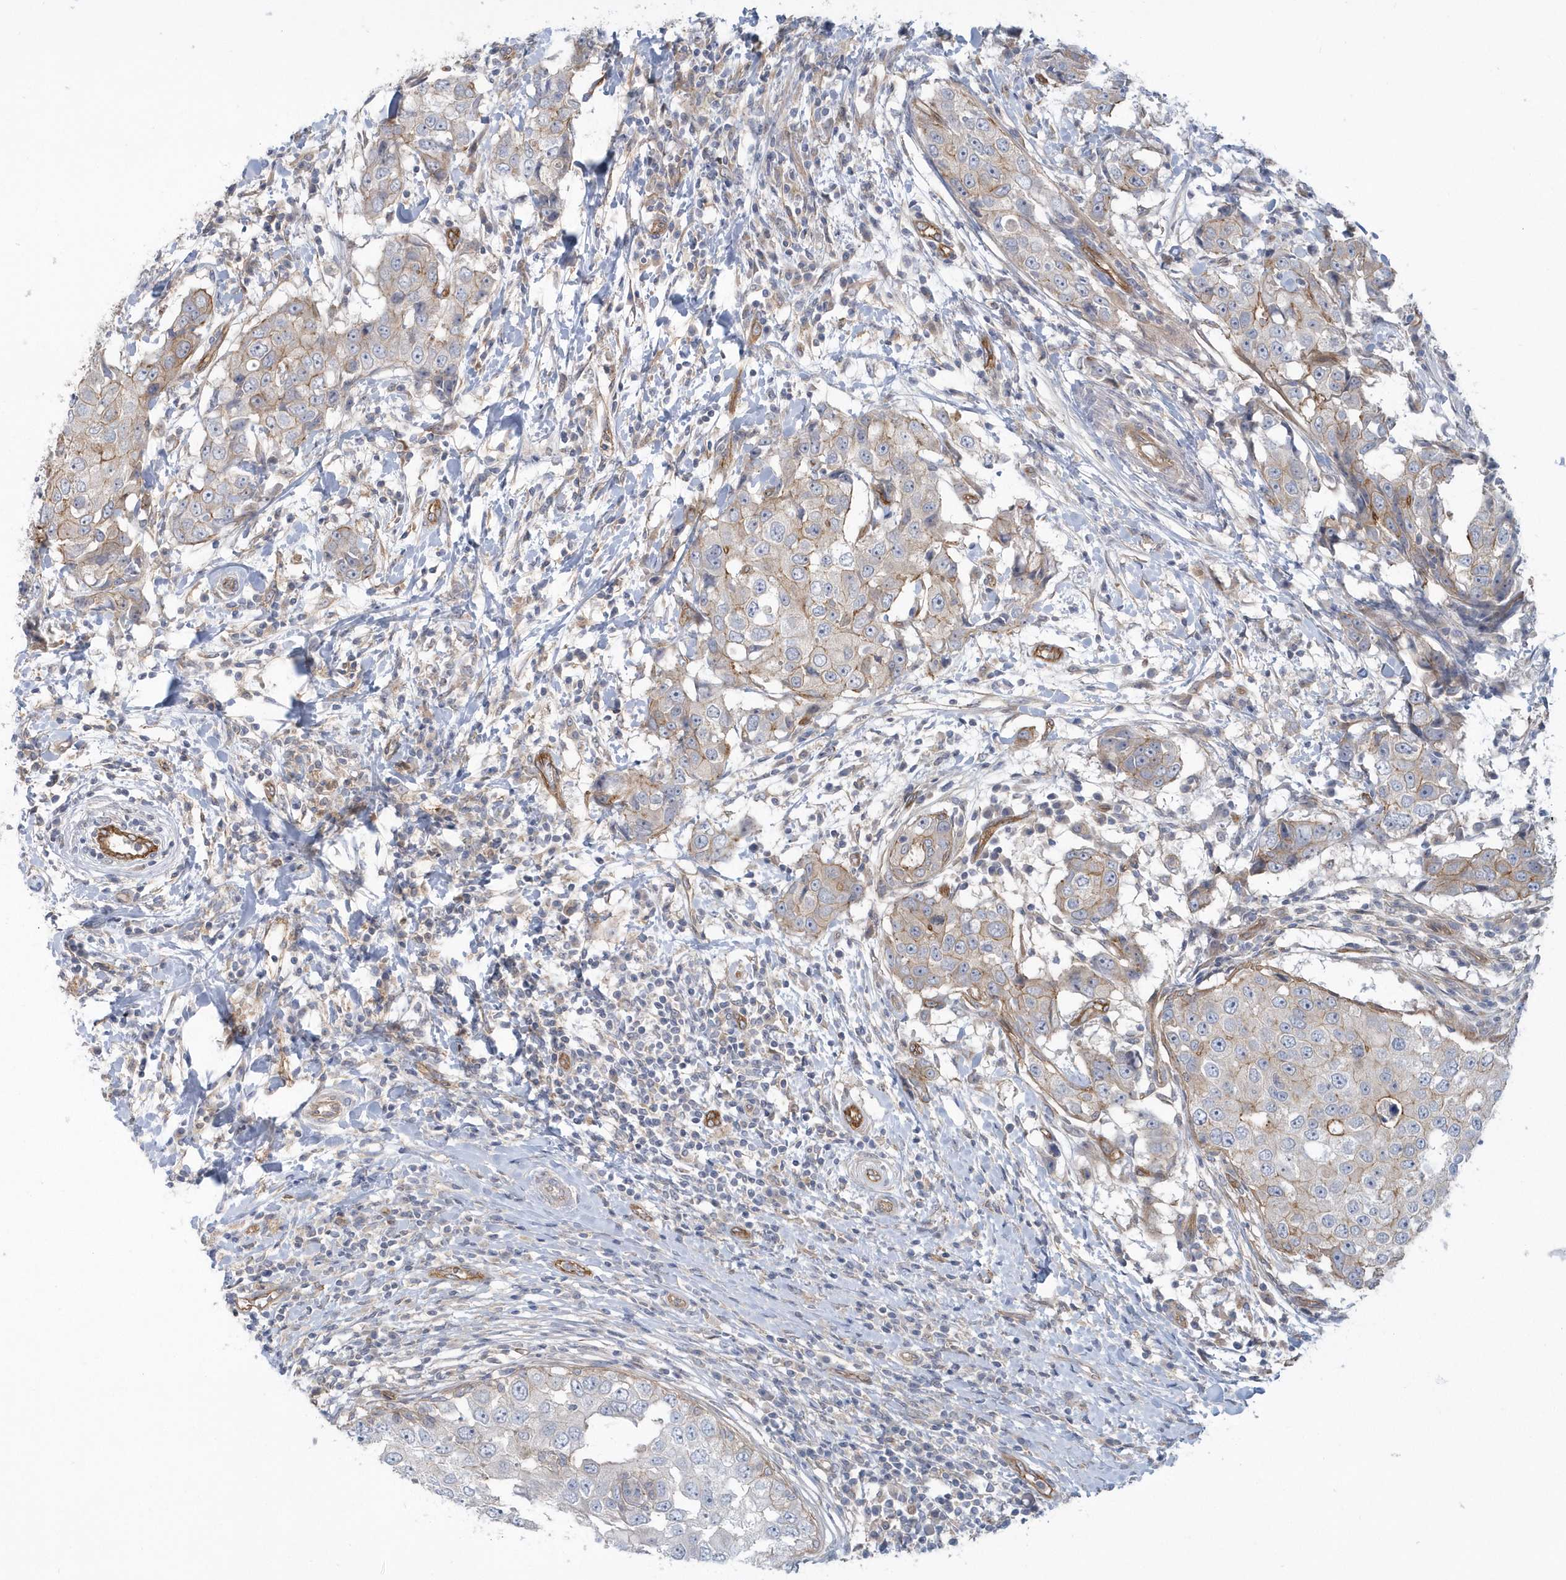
{"staining": {"intensity": "moderate", "quantity": "<25%", "location": "cytoplasmic/membranous"}, "tissue": "breast cancer", "cell_type": "Tumor cells", "image_type": "cancer", "snomed": [{"axis": "morphology", "description": "Duct carcinoma"}, {"axis": "topography", "description": "Breast"}], "caption": "Breast cancer (infiltrating ductal carcinoma) stained with DAB (3,3'-diaminobenzidine) immunohistochemistry (IHC) reveals low levels of moderate cytoplasmic/membranous staining in about <25% of tumor cells.", "gene": "RAI14", "patient": {"sex": "female", "age": 27}}